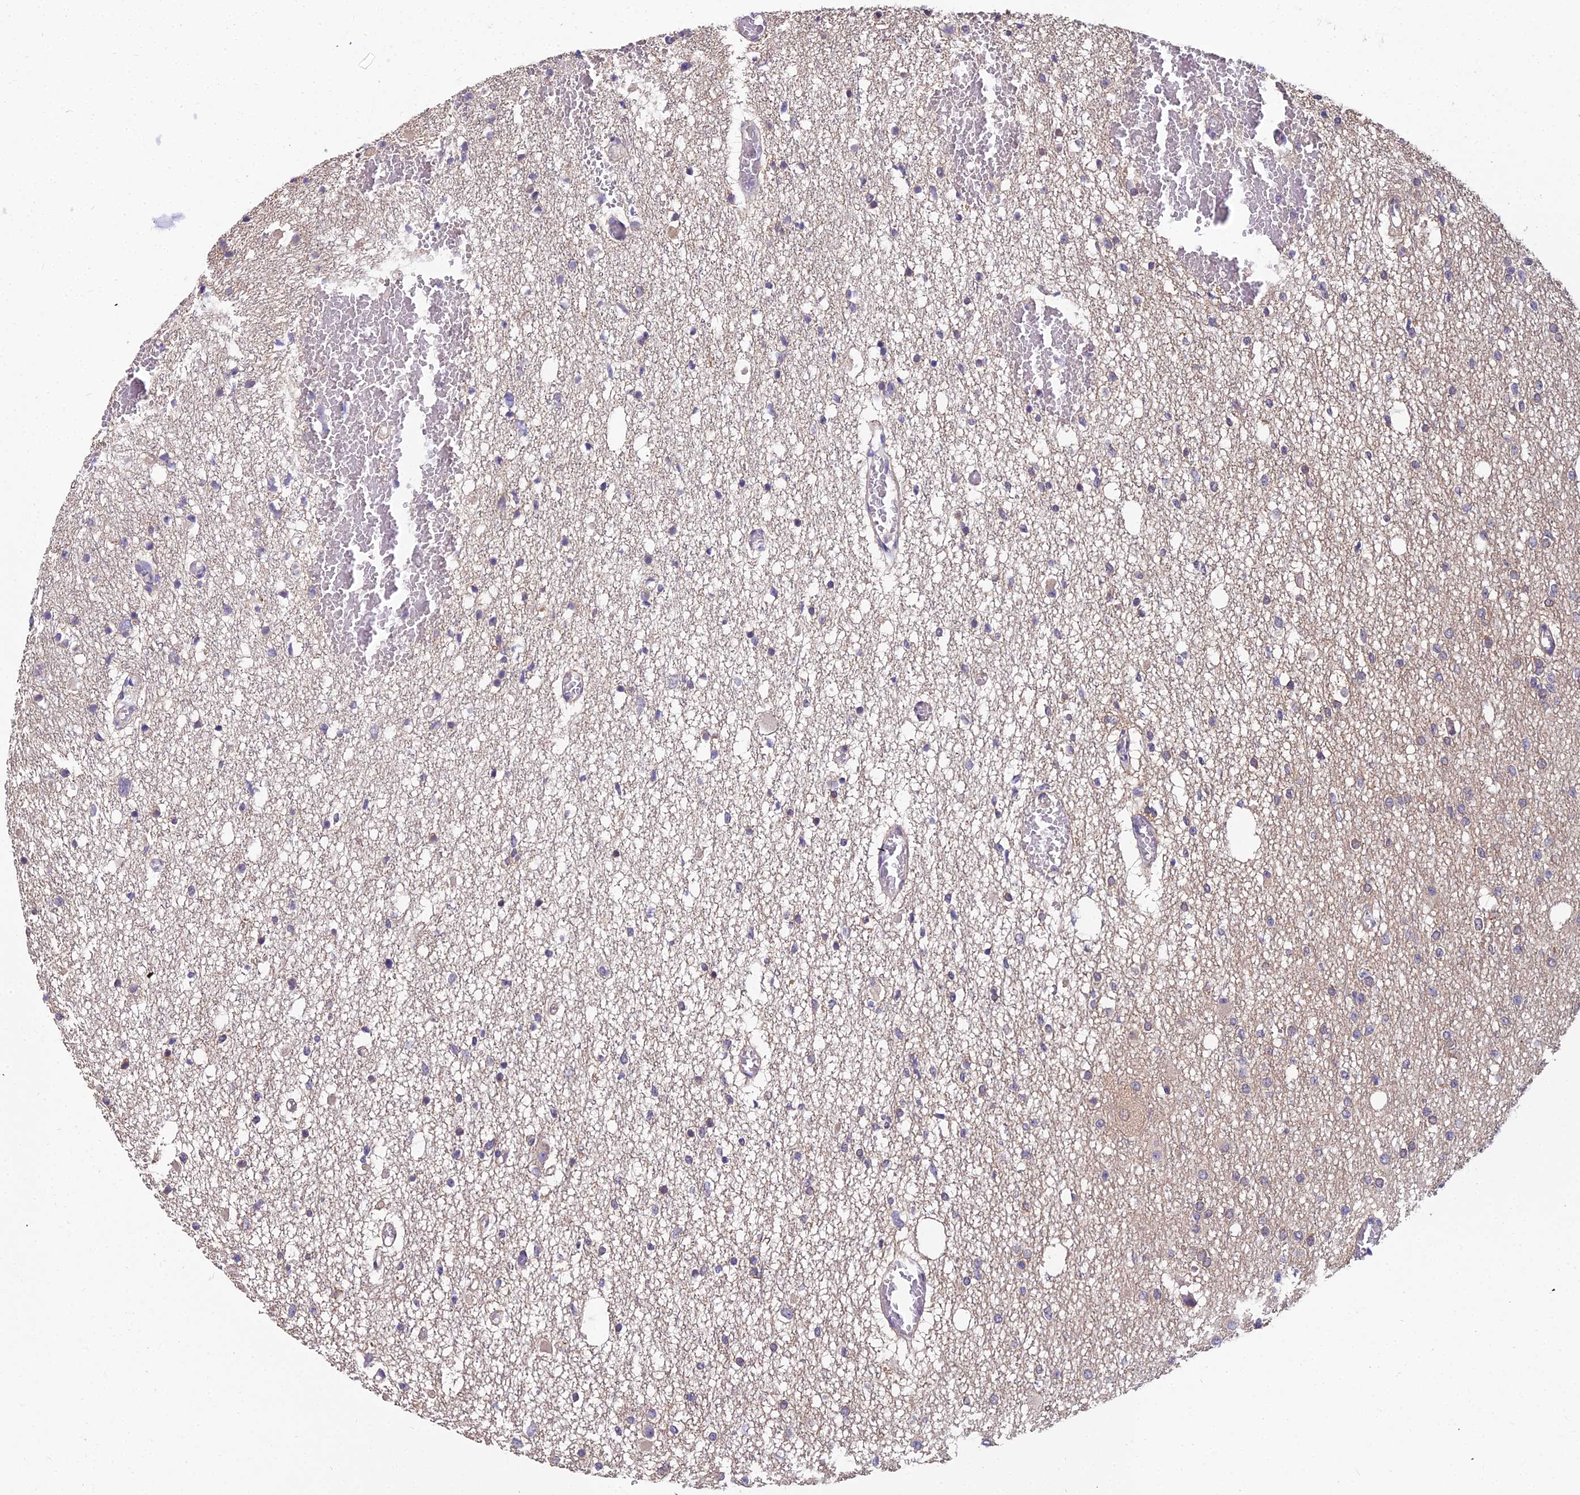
{"staining": {"intensity": "negative", "quantity": "none", "location": "none"}, "tissue": "glioma", "cell_type": "Tumor cells", "image_type": "cancer", "snomed": [{"axis": "morphology", "description": "Glioma, malignant, Low grade"}, {"axis": "topography", "description": "Brain"}], "caption": "Glioma was stained to show a protein in brown. There is no significant staining in tumor cells. Nuclei are stained in blue.", "gene": "MVD", "patient": {"sex": "female", "age": 22}}